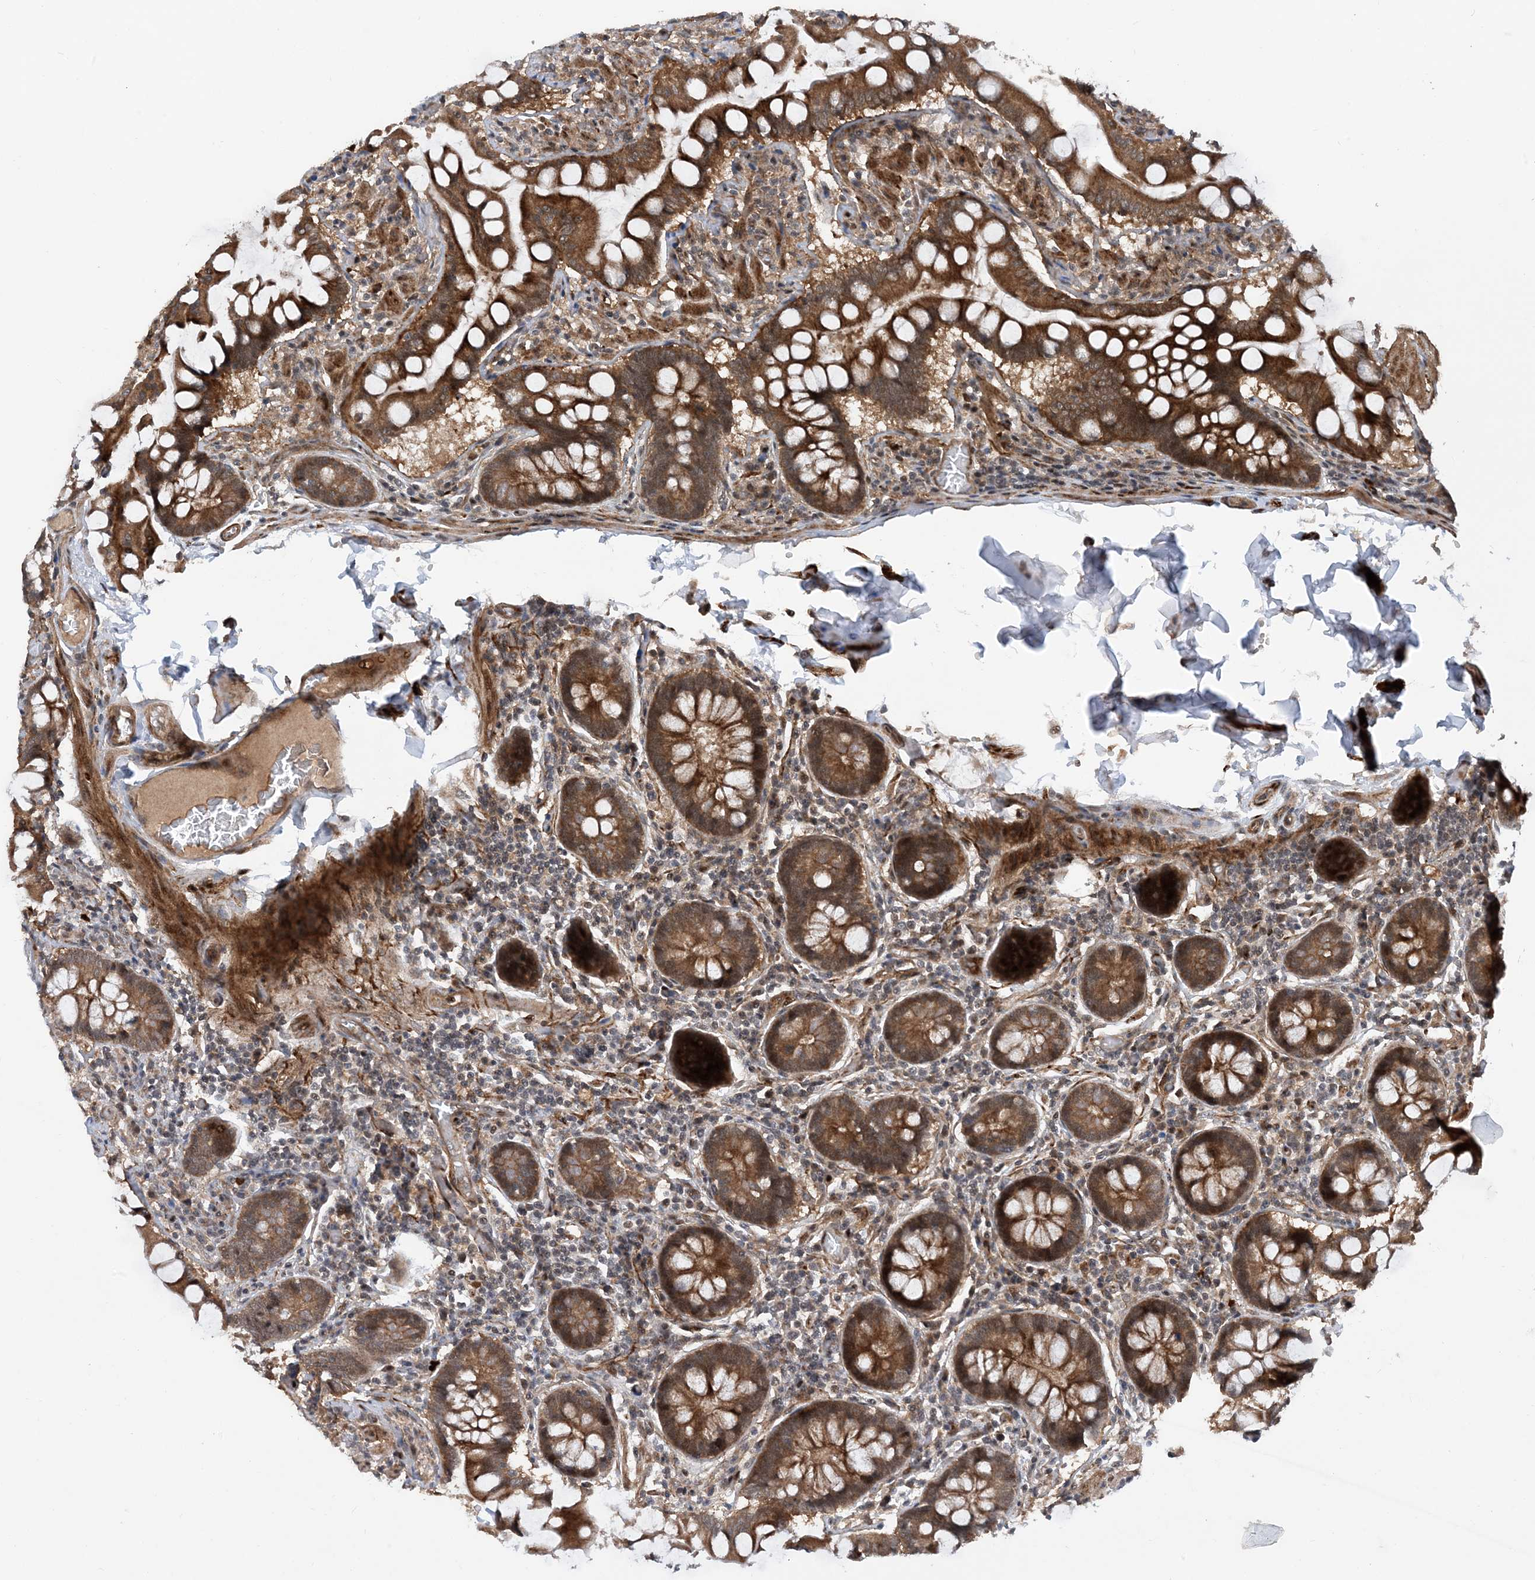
{"staining": {"intensity": "strong", "quantity": ">75%", "location": "cytoplasmic/membranous"}, "tissue": "small intestine", "cell_type": "Glandular cells", "image_type": "normal", "snomed": [{"axis": "morphology", "description": "Normal tissue, NOS"}, {"axis": "topography", "description": "Small intestine"}], "caption": "Immunohistochemical staining of normal small intestine displays strong cytoplasmic/membranous protein staining in about >75% of glandular cells. The protein of interest is stained brown, and the nuclei are stained in blue (DAB (3,3'-diaminobenzidine) IHC with brightfield microscopy, high magnification).", "gene": "HEMK1", "patient": {"sex": "male", "age": 41}}